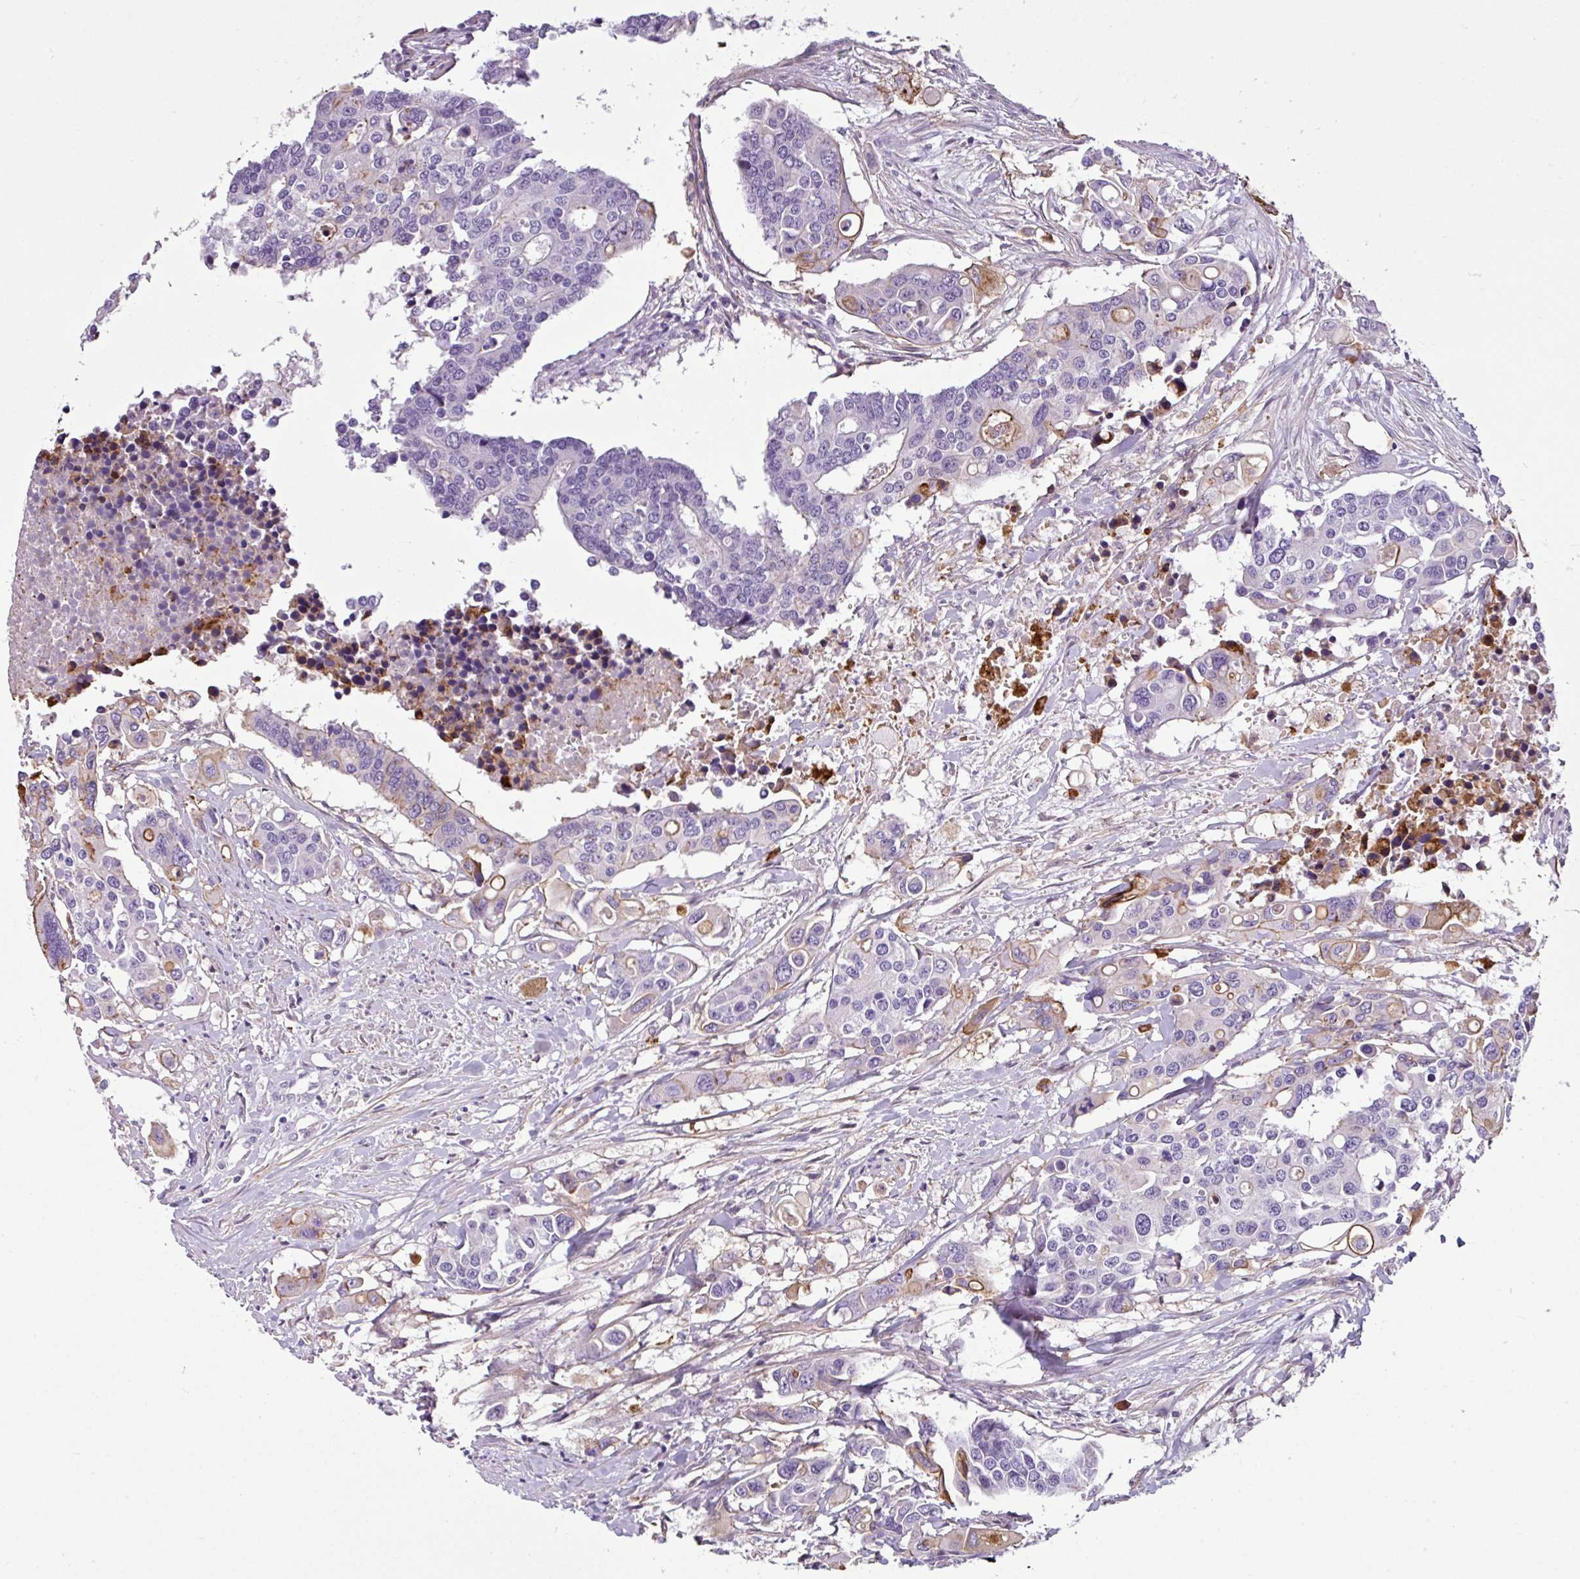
{"staining": {"intensity": "moderate", "quantity": "<25%", "location": "cytoplasmic/membranous"}, "tissue": "colorectal cancer", "cell_type": "Tumor cells", "image_type": "cancer", "snomed": [{"axis": "morphology", "description": "Adenocarcinoma, NOS"}, {"axis": "topography", "description": "Colon"}], "caption": "IHC staining of colorectal adenocarcinoma, which exhibits low levels of moderate cytoplasmic/membranous expression in about <25% of tumor cells indicating moderate cytoplasmic/membranous protein expression. The staining was performed using DAB (3,3'-diaminobenzidine) (brown) for protein detection and nuclei were counterstained in hematoxylin (blue).", "gene": "TMEM178B", "patient": {"sex": "male", "age": 77}}